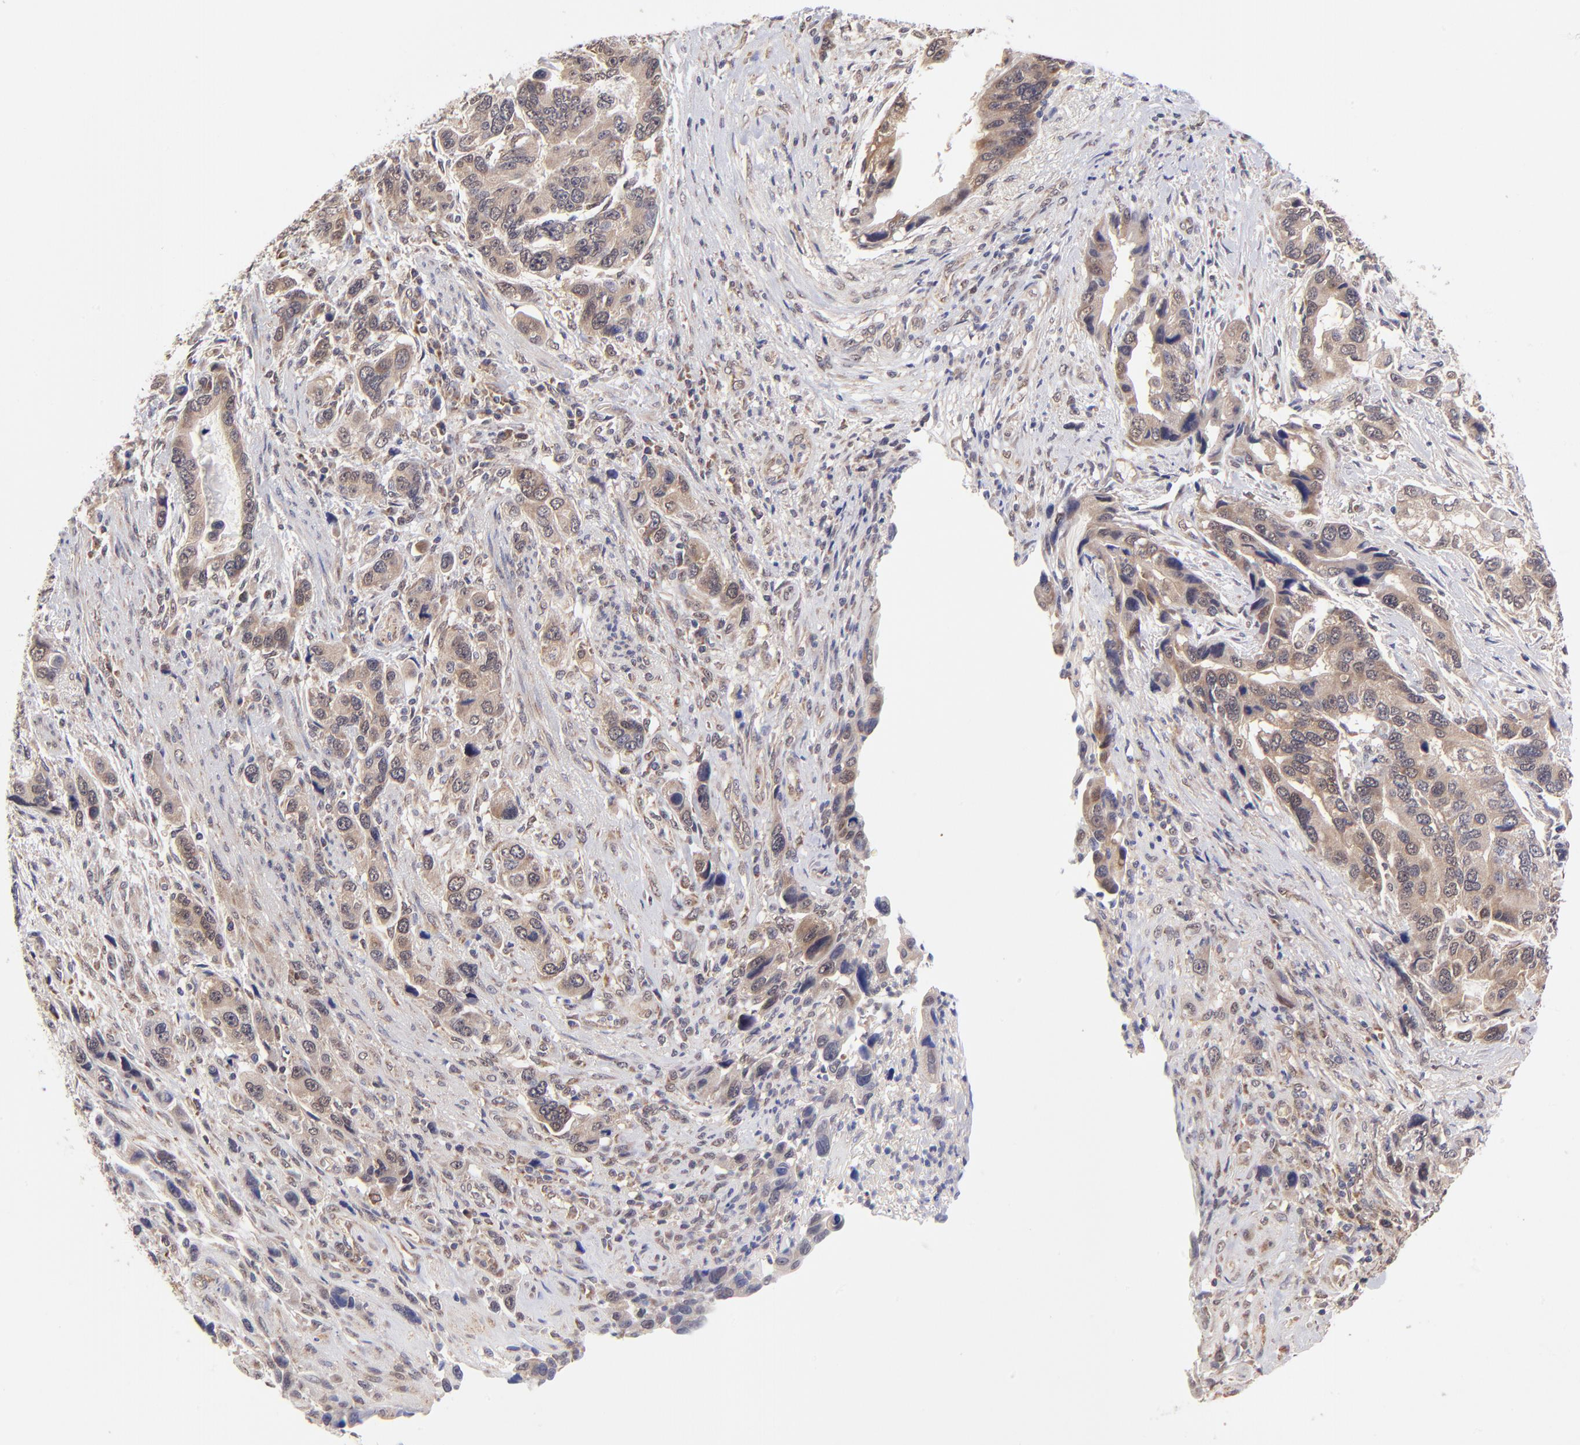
{"staining": {"intensity": "moderate", "quantity": ">75%", "location": "cytoplasmic/membranous"}, "tissue": "stomach cancer", "cell_type": "Tumor cells", "image_type": "cancer", "snomed": [{"axis": "morphology", "description": "Adenocarcinoma, NOS"}, {"axis": "topography", "description": "Stomach, lower"}], "caption": "The immunohistochemical stain shows moderate cytoplasmic/membranous staining in tumor cells of stomach adenocarcinoma tissue.", "gene": "UBE2H", "patient": {"sex": "female", "age": 93}}